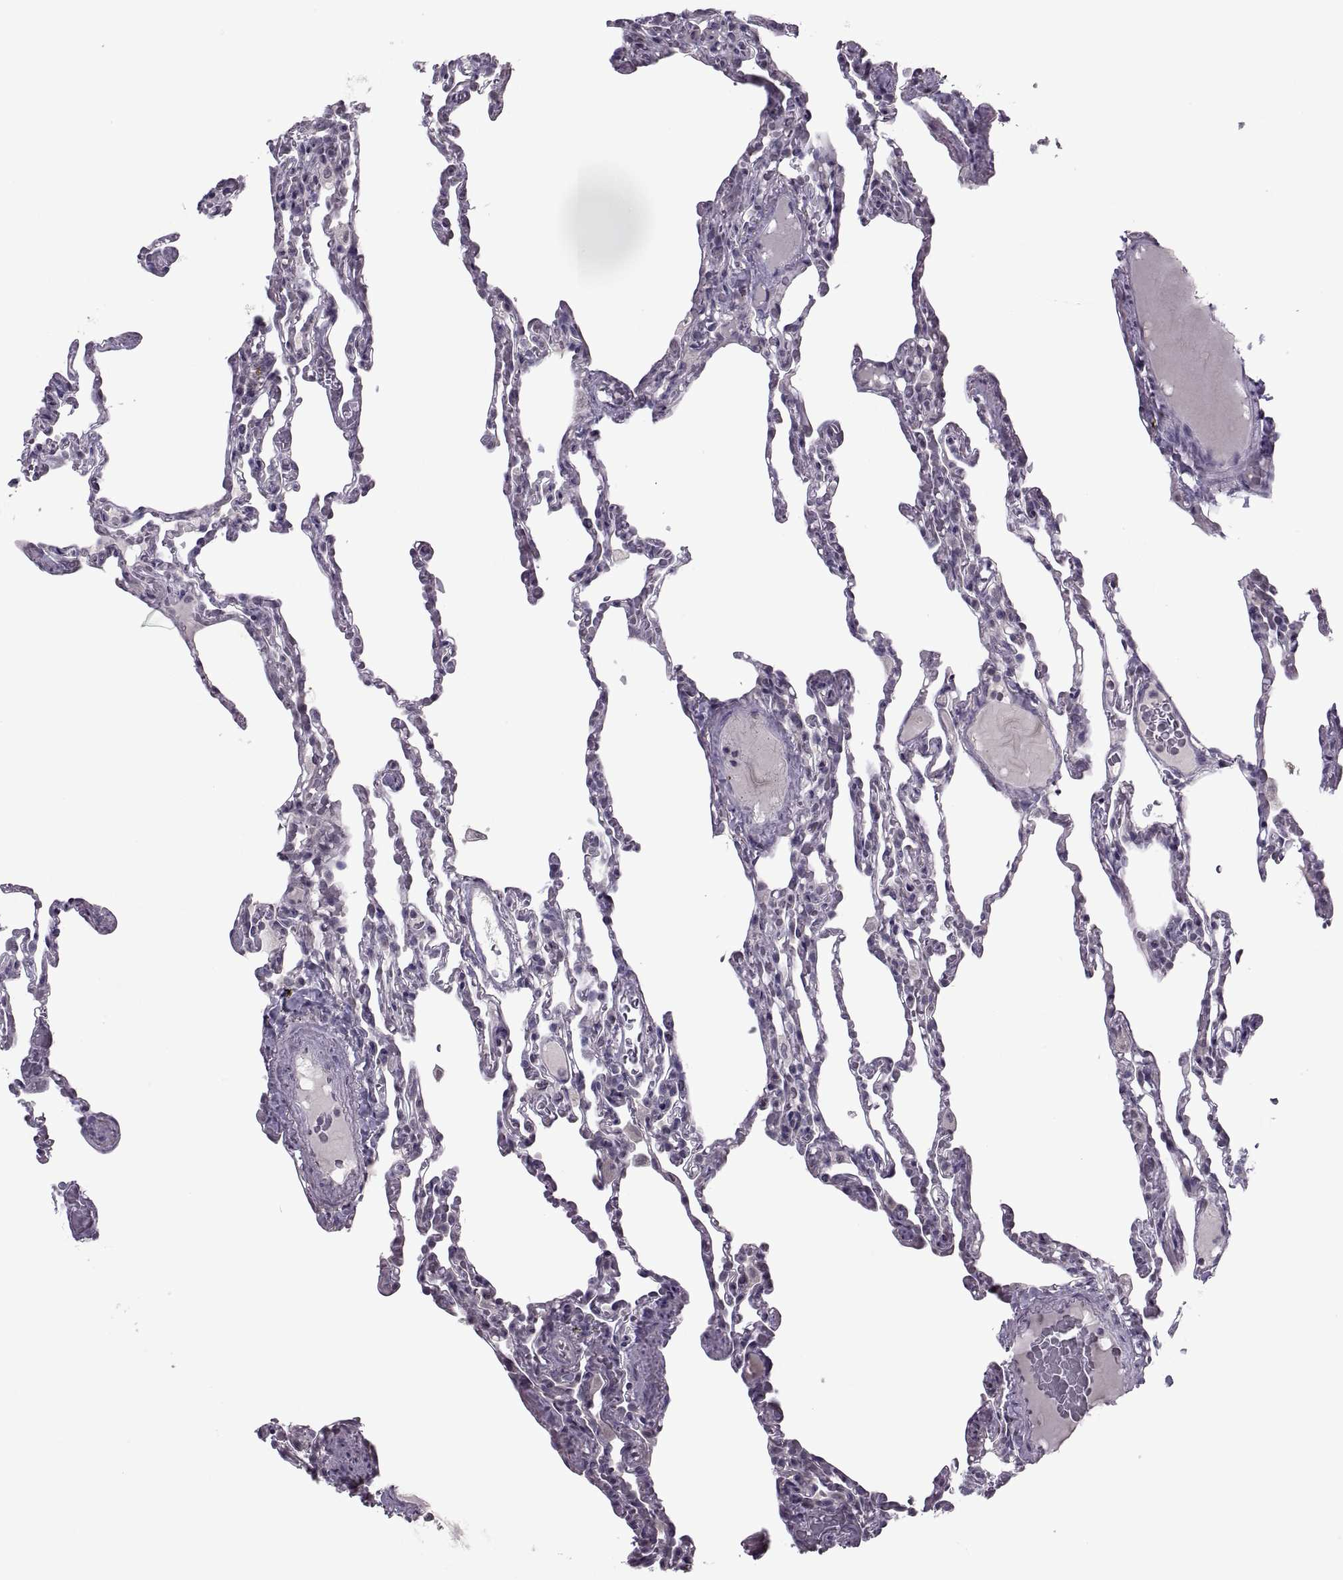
{"staining": {"intensity": "negative", "quantity": "none", "location": "none"}, "tissue": "lung", "cell_type": "Alveolar cells", "image_type": "normal", "snomed": [{"axis": "morphology", "description": "Normal tissue, NOS"}, {"axis": "topography", "description": "Lung"}], "caption": "DAB immunohistochemical staining of benign human lung exhibits no significant expression in alveolar cells.", "gene": "MGAT4D", "patient": {"sex": "female", "age": 43}}